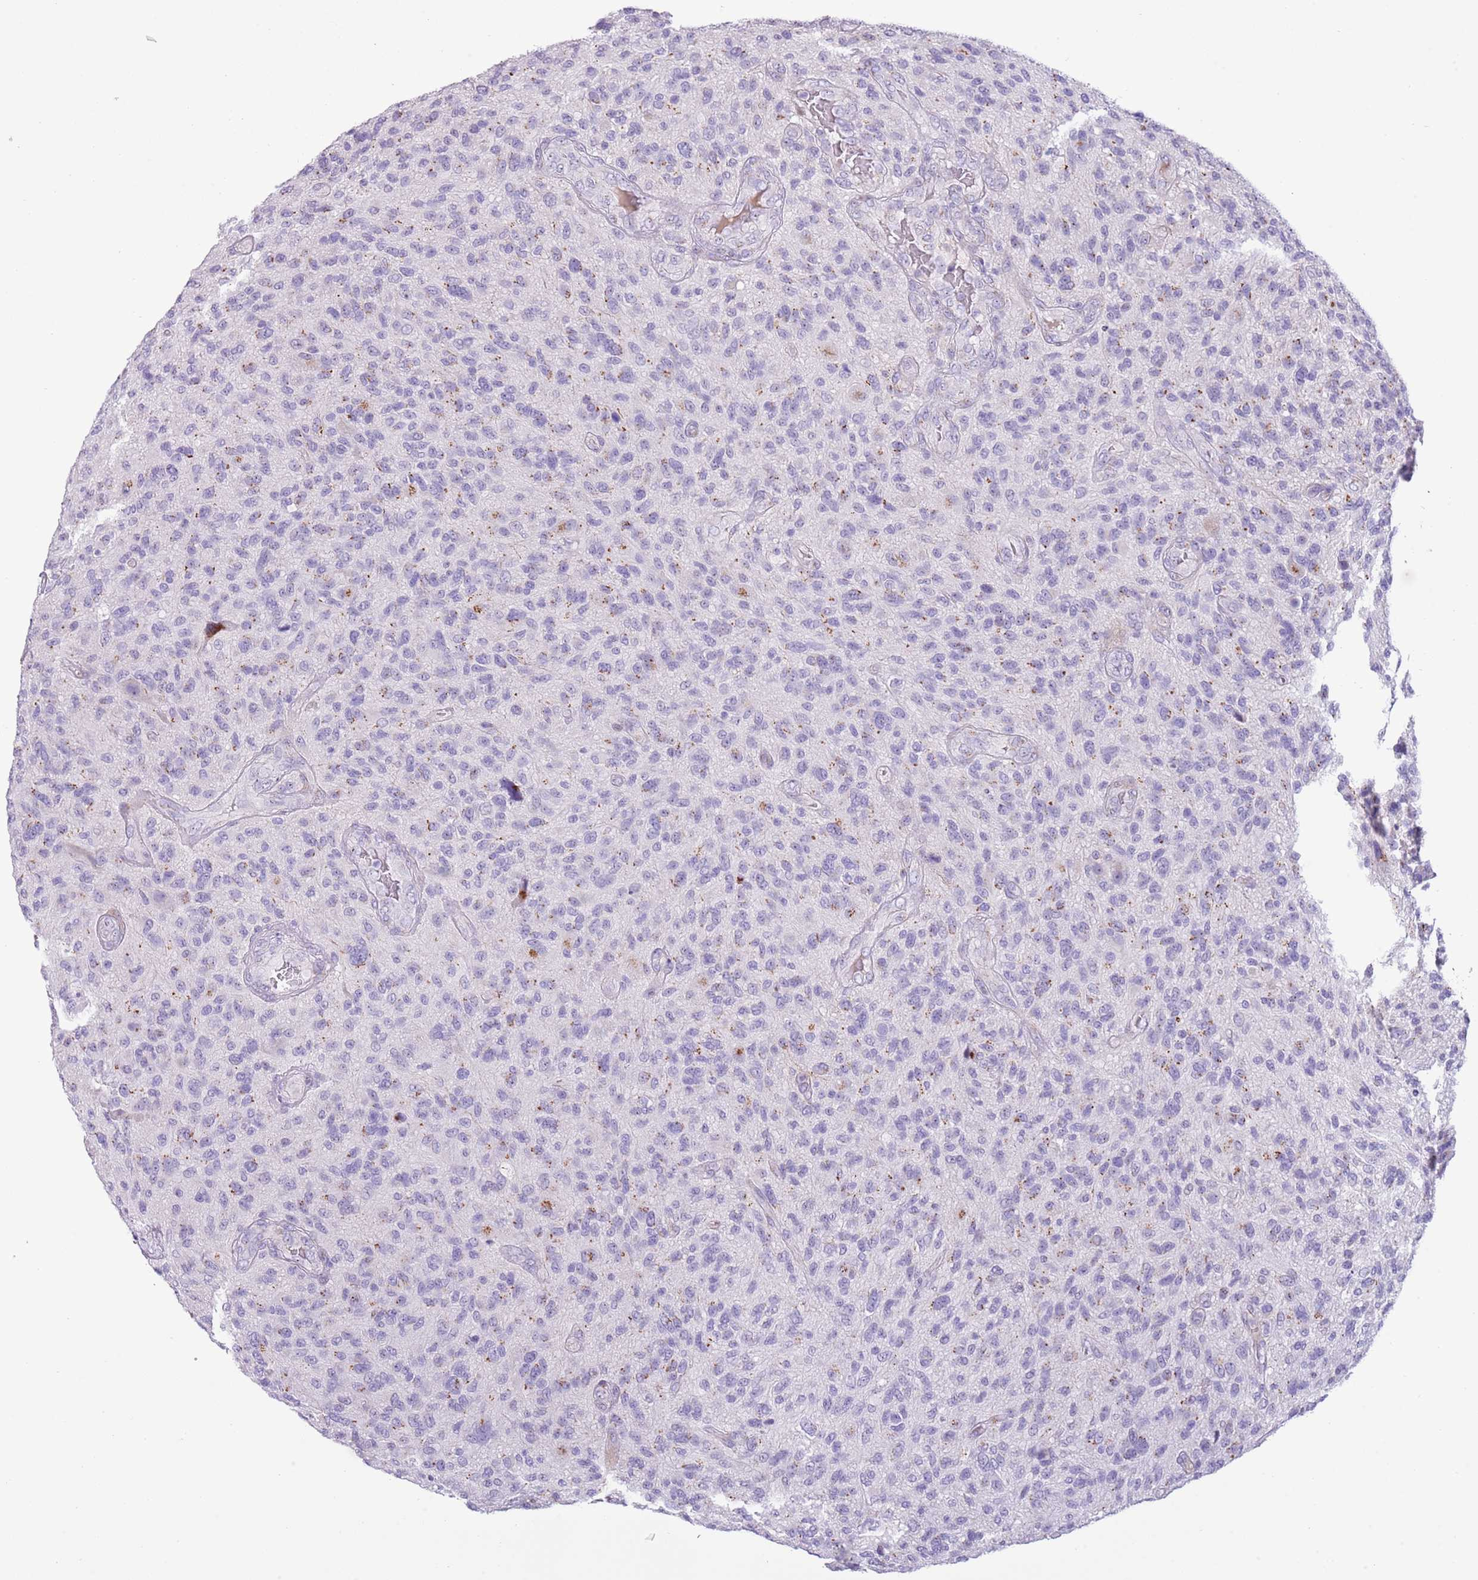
{"staining": {"intensity": "weak", "quantity": "<25%", "location": "cytoplasmic/membranous"}, "tissue": "glioma", "cell_type": "Tumor cells", "image_type": "cancer", "snomed": [{"axis": "morphology", "description": "Glioma, malignant, High grade"}, {"axis": "topography", "description": "Brain"}], "caption": "Immunohistochemical staining of glioma exhibits no significant positivity in tumor cells. (IHC, brightfield microscopy, high magnification).", "gene": "NBPF6", "patient": {"sex": "male", "age": 47}}